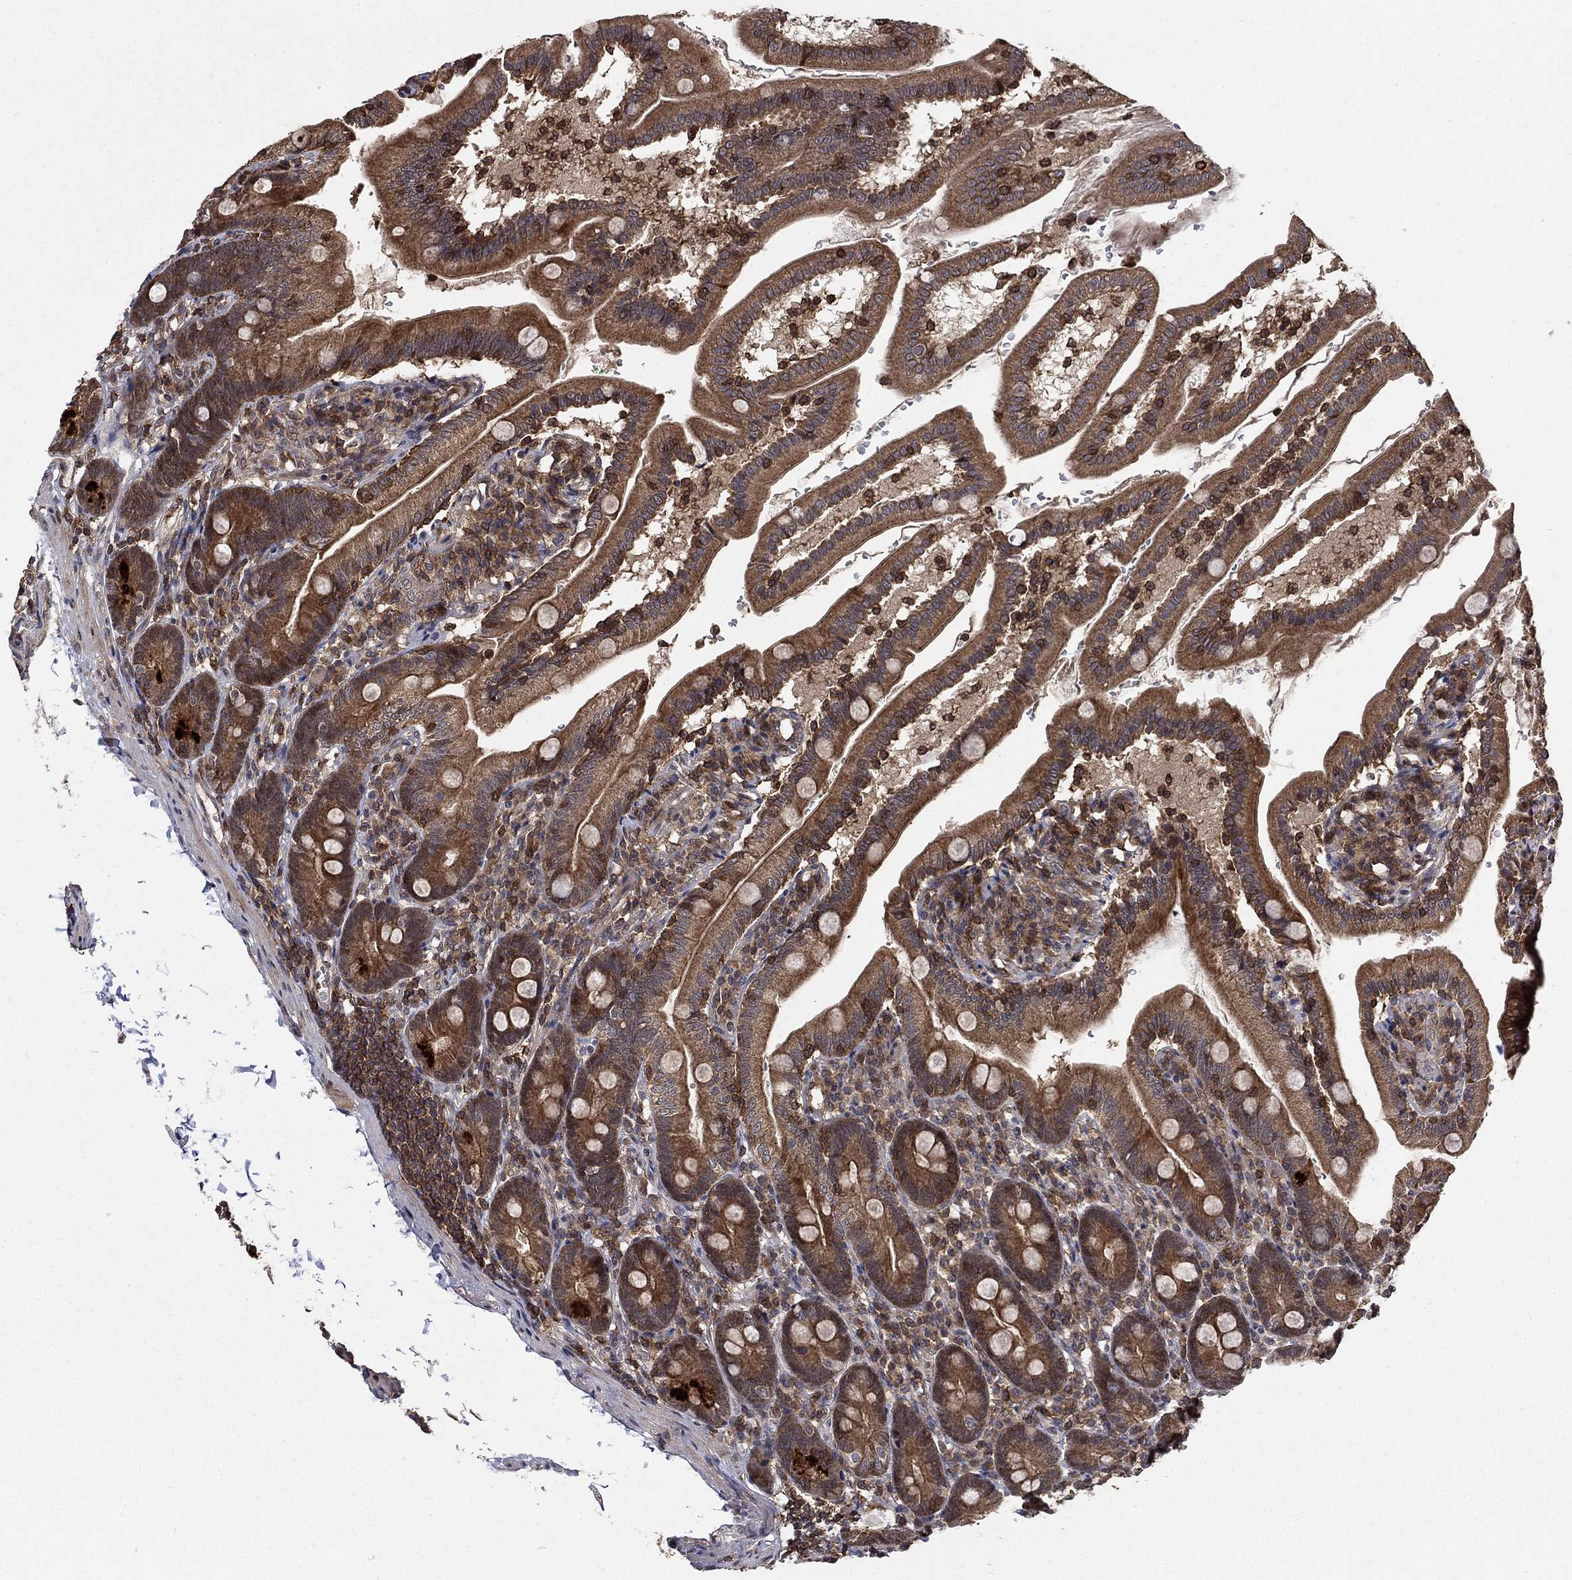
{"staining": {"intensity": "moderate", "quantity": ">75%", "location": "cytoplasmic/membranous"}, "tissue": "duodenum", "cell_type": "Glandular cells", "image_type": "normal", "snomed": [{"axis": "morphology", "description": "Normal tissue, NOS"}, {"axis": "topography", "description": "Duodenum"}], "caption": "Immunohistochemistry (IHC) of unremarkable duodenum reveals medium levels of moderate cytoplasmic/membranous positivity in approximately >75% of glandular cells.", "gene": "CCDC66", "patient": {"sex": "female", "age": 67}}